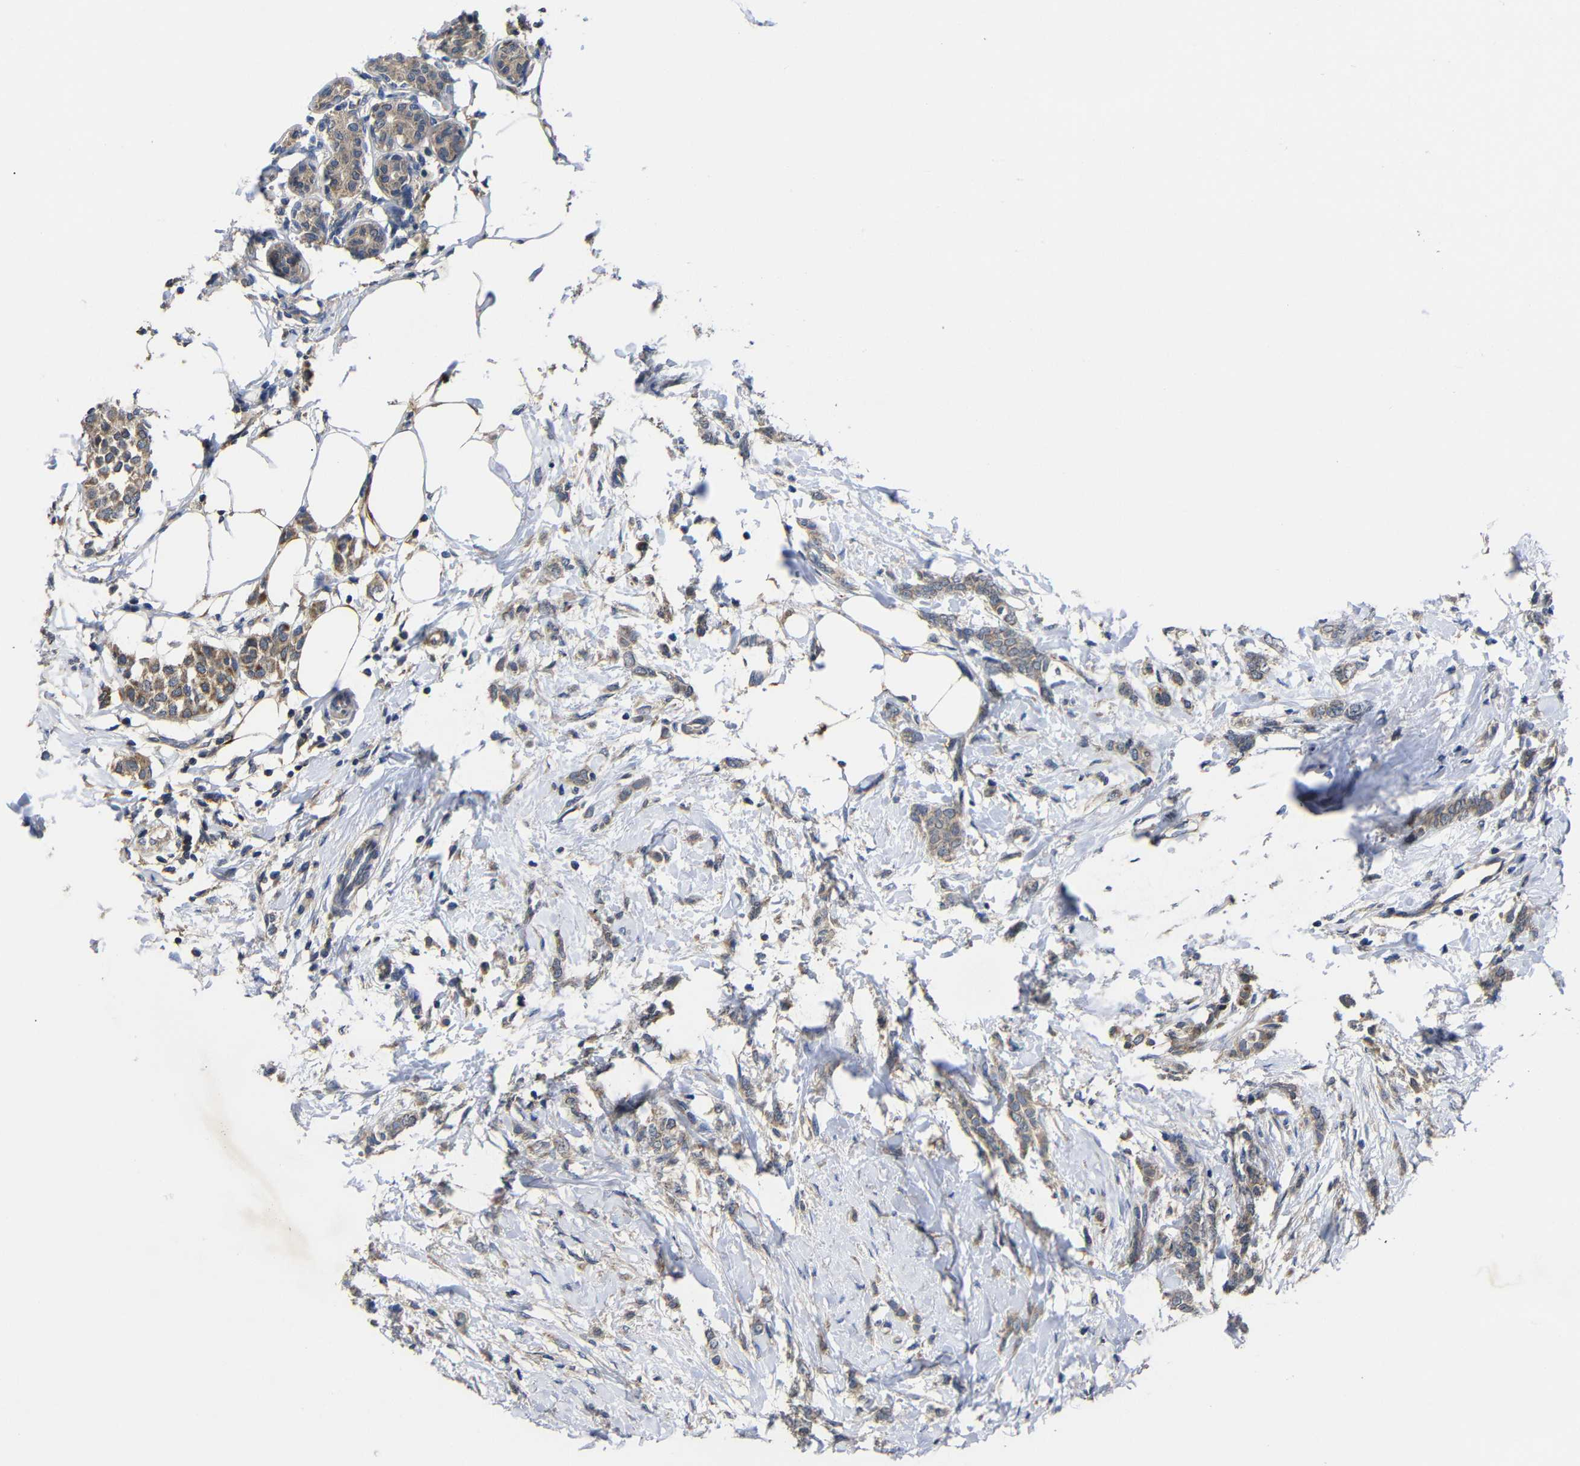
{"staining": {"intensity": "moderate", "quantity": ">75%", "location": "cytoplasmic/membranous"}, "tissue": "breast cancer", "cell_type": "Tumor cells", "image_type": "cancer", "snomed": [{"axis": "morphology", "description": "Lobular carcinoma, in situ"}, {"axis": "morphology", "description": "Lobular carcinoma"}, {"axis": "topography", "description": "Breast"}], "caption": "Human lobular carcinoma in situ (breast) stained for a protein (brown) displays moderate cytoplasmic/membranous positive expression in about >75% of tumor cells.", "gene": "LPAR5", "patient": {"sex": "female", "age": 41}}